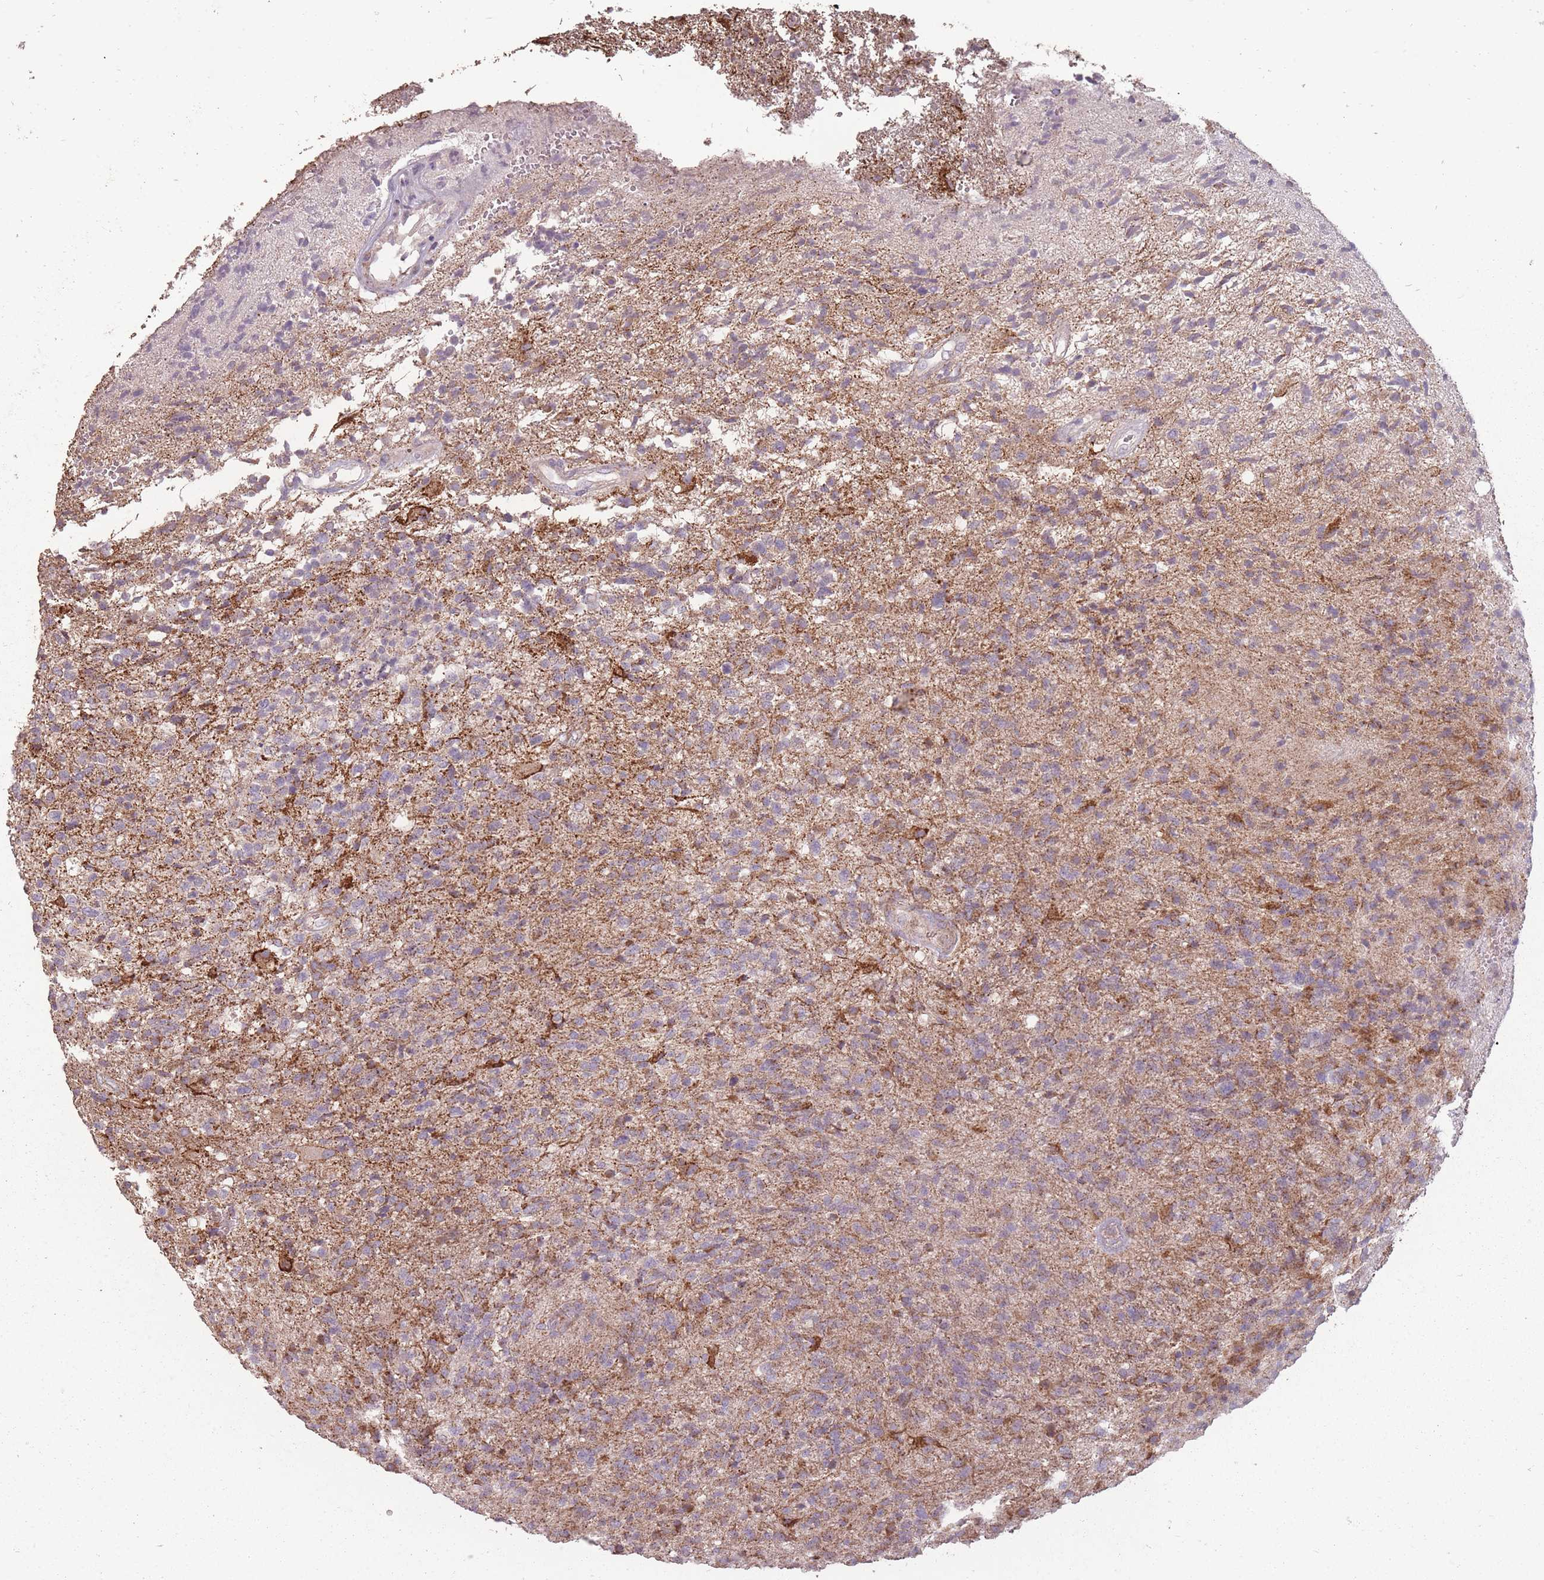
{"staining": {"intensity": "moderate", "quantity": "<25%", "location": "cytoplasmic/membranous"}, "tissue": "glioma", "cell_type": "Tumor cells", "image_type": "cancer", "snomed": [{"axis": "morphology", "description": "Glioma, malignant, High grade"}, {"axis": "topography", "description": "Brain"}], "caption": "Brown immunohistochemical staining in malignant glioma (high-grade) reveals moderate cytoplasmic/membranous positivity in about <25% of tumor cells.", "gene": "CNOT8", "patient": {"sex": "male", "age": 56}}